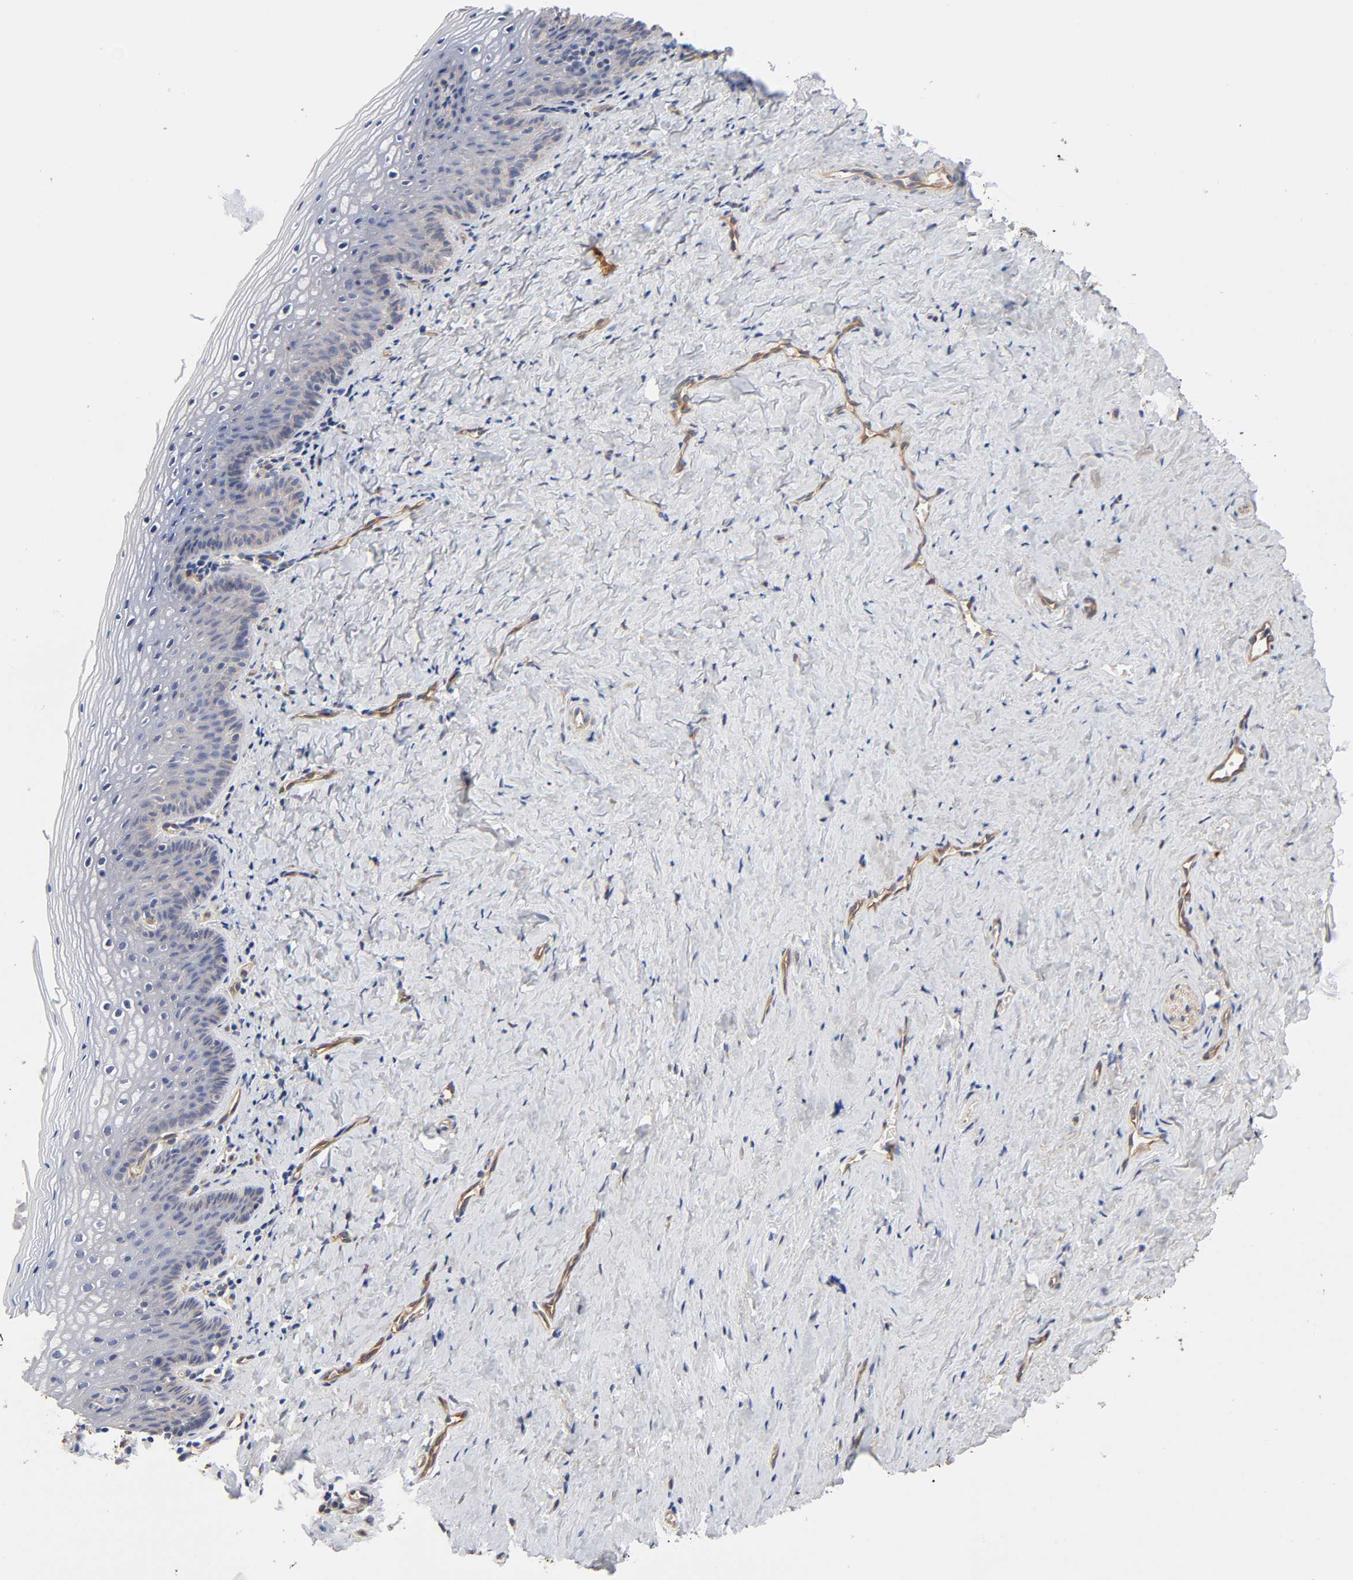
{"staining": {"intensity": "negative", "quantity": "none", "location": "none"}, "tissue": "vagina", "cell_type": "Squamous epithelial cells", "image_type": "normal", "snomed": [{"axis": "morphology", "description": "Normal tissue, NOS"}, {"axis": "topography", "description": "Vagina"}], "caption": "Immunohistochemistry (IHC) histopathology image of benign vagina stained for a protein (brown), which reveals no expression in squamous epithelial cells. Brightfield microscopy of immunohistochemistry (IHC) stained with DAB (3,3'-diaminobenzidine) (brown) and hematoxylin (blue), captured at high magnification.", "gene": "RAB13", "patient": {"sex": "female", "age": 46}}